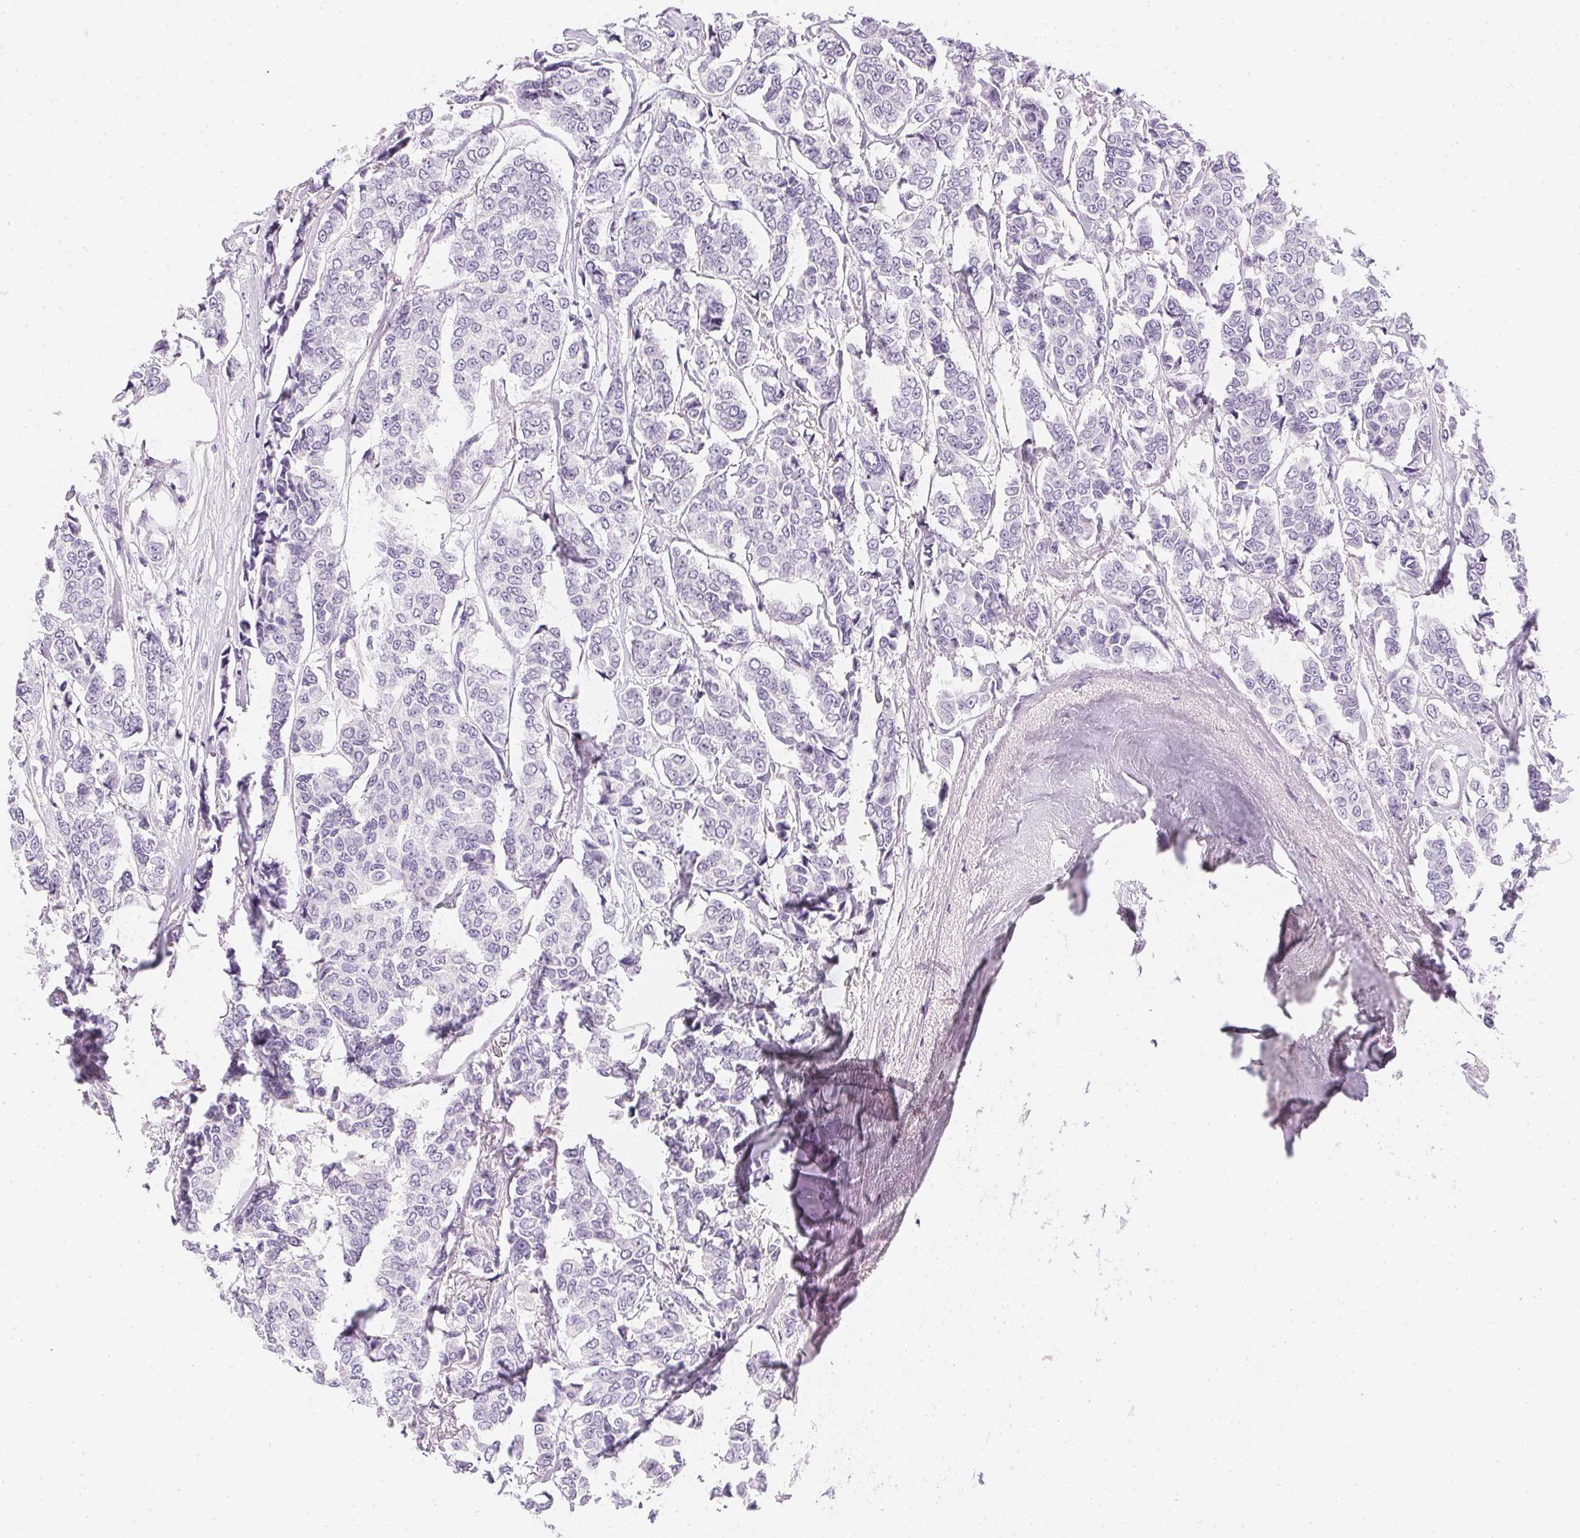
{"staining": {"intensity": "negative", "quantity": "none", "location": "none"}, "tissue": "breast cancer", "cell_type": "Tumor cells", "image_type": "cancer", "snomed": [{"axis": "morphology", "description": "Duct carcinoma"}, {"axis": "topography", "description": "Breast"}], "caption": "Immunohistochemistry of human breast cancer (infiltrating ductal carcinoma) demonstrates no positivity in tumor cells.", "gene": "PPY", "patient": {"sex": "female", "age": 94}}